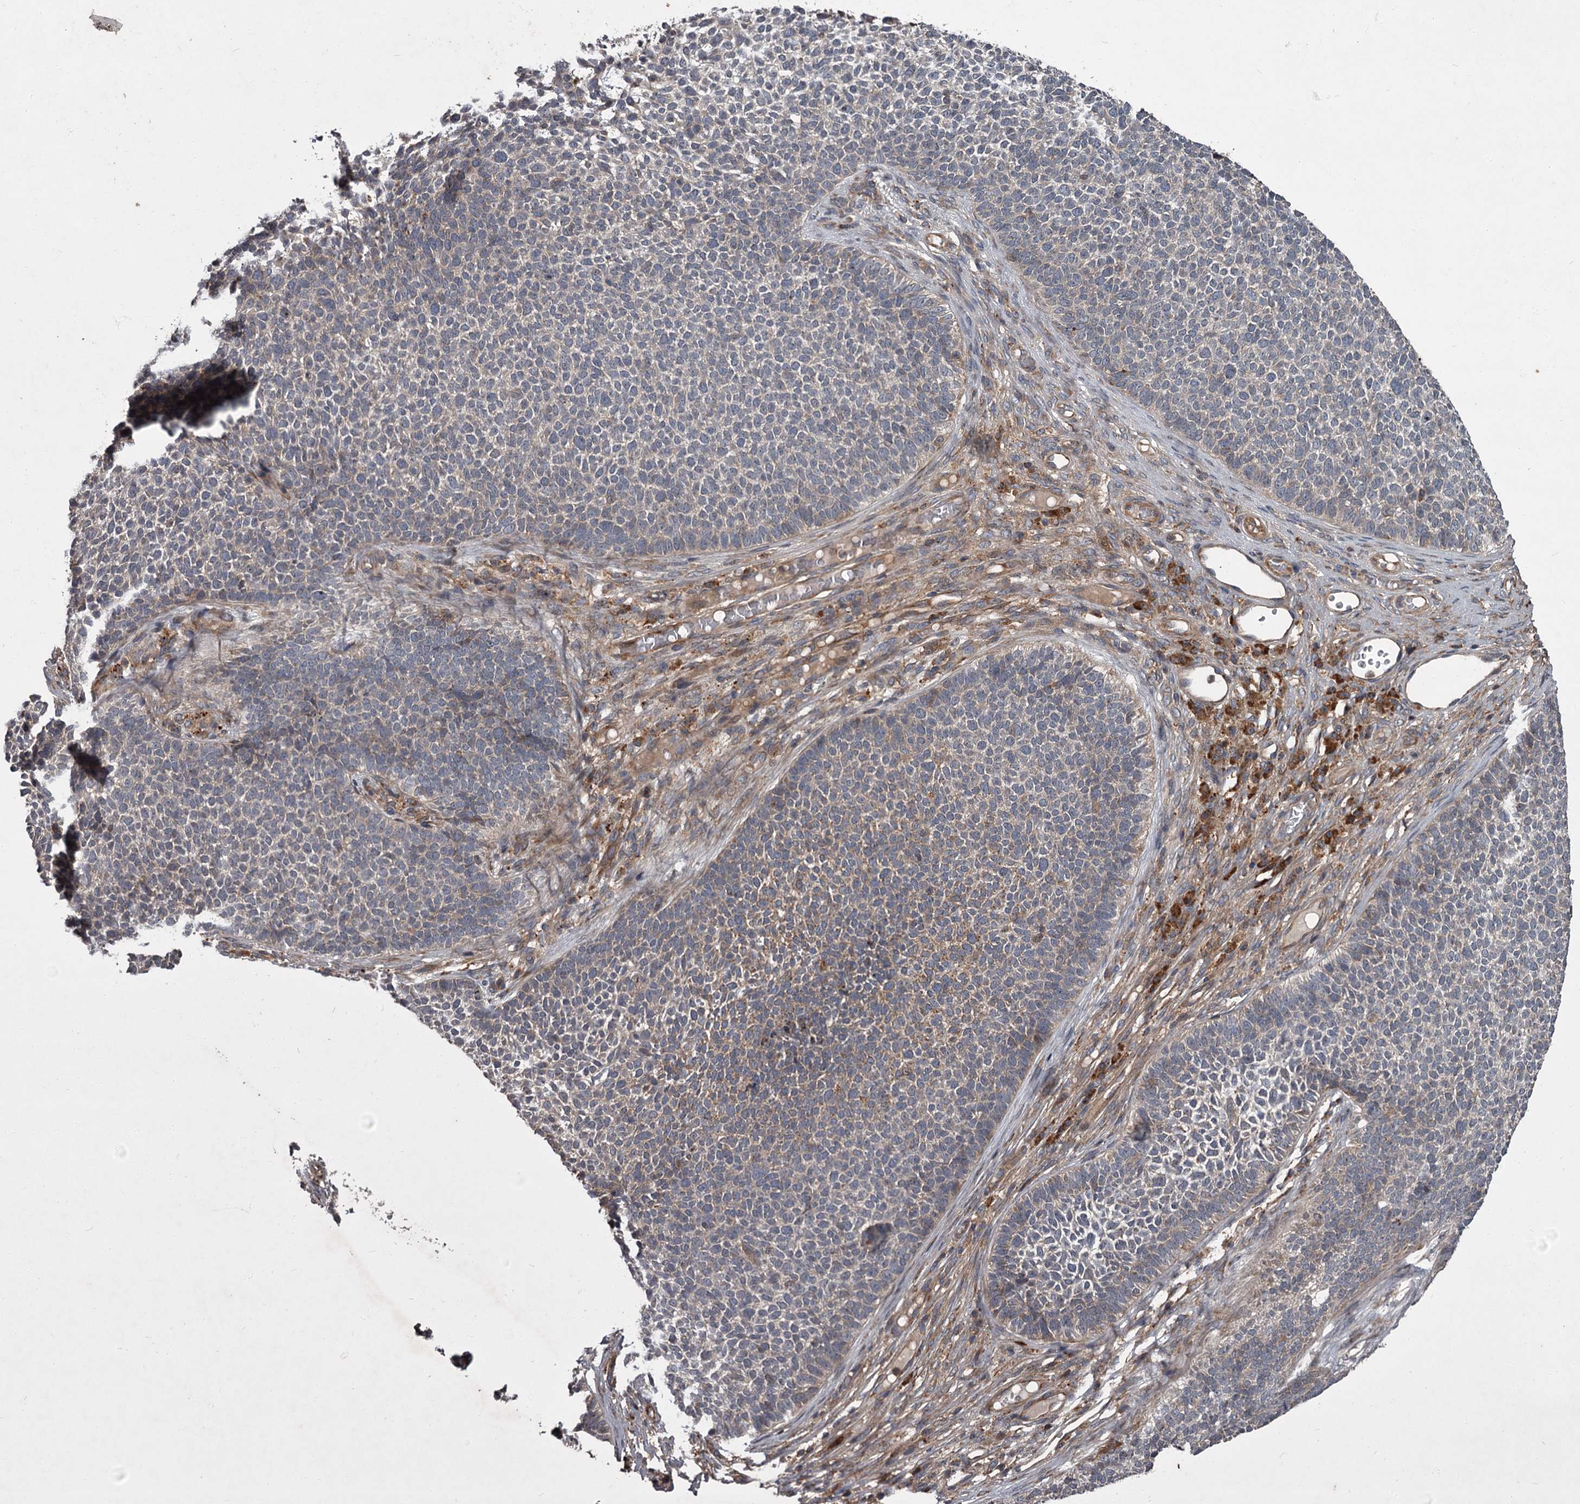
{"staining": {"intensity": "weak", "quantity": "<25%", "location": "cytoplasmic/membranous"}, "tissue": "skin cancer", "cell_type": "Tumor cells", "image_type": "cancer", "snomed": [{"axis": "morphology", "description": "Basal cell carcinoma"}, {"axis": "topography", "description": "Skin"}], "caption": "This photomicrograph is of skin cancer stained with IHC to label a protein in brown with the nuclei are counter-stained blue. There is no expression in tumor cells. (DAB (3,3'-diaminobenzidine) immunohistochemistry (IHC), high magnification).", "gene": "UNC93B1", "patient": {"sex": "female", "age": 84}}